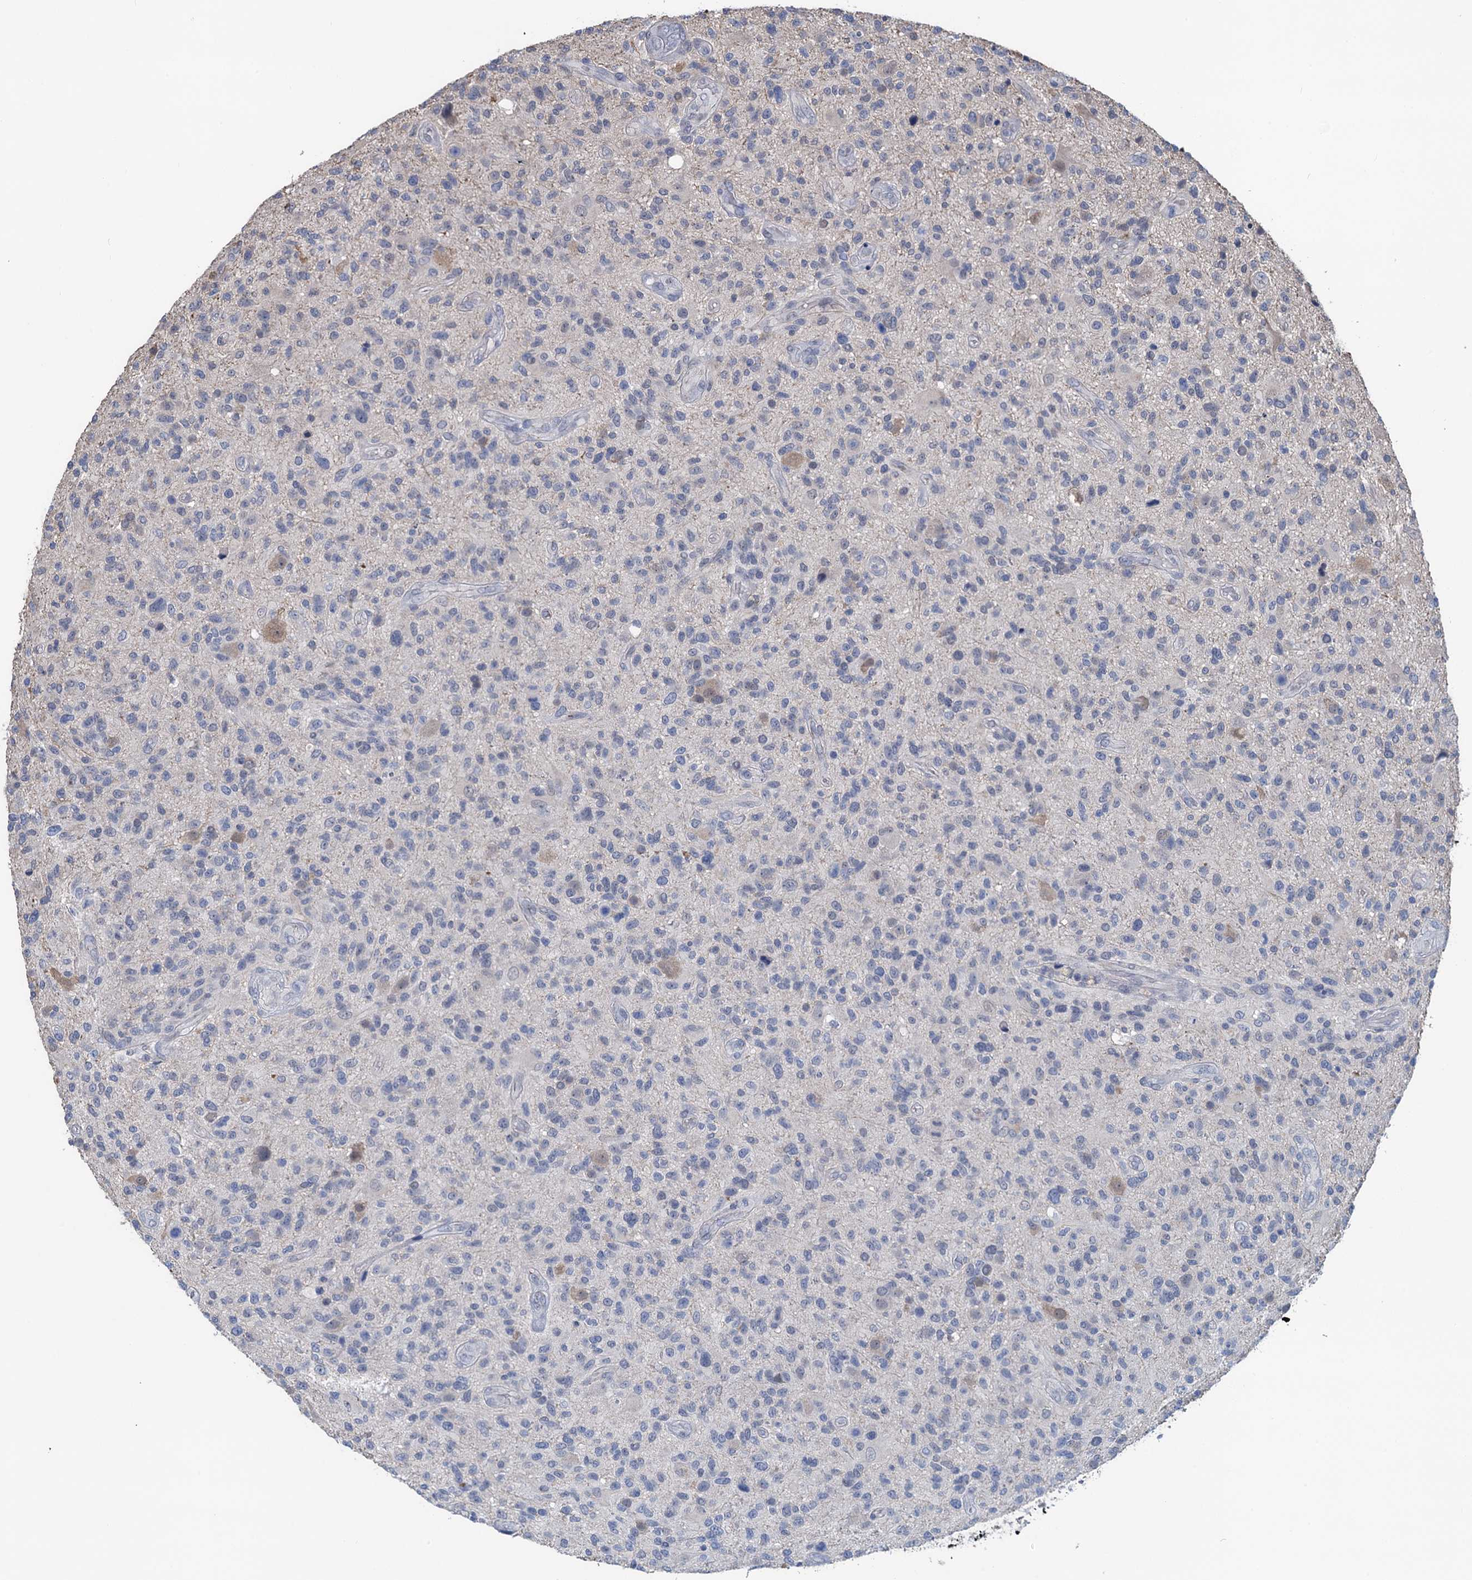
{"staining": {"intensity": "negative", "quantity": "none", "location": "none"}, "tissue": "glioma", "cell_type": "Tumor cells", "image_type": "cancer", "snomed": [{"axis": "morphology", "description": "Glioma, malignant, High grade"}, {"axis": "topography", "description": "Brain"}], "caption": "Histopathology image shows no protein staining in tumor cells of high-grade glioma (malignant) tissue.", "gene": "RTKN2", "patient": {"sex": "male", "age": 47}}